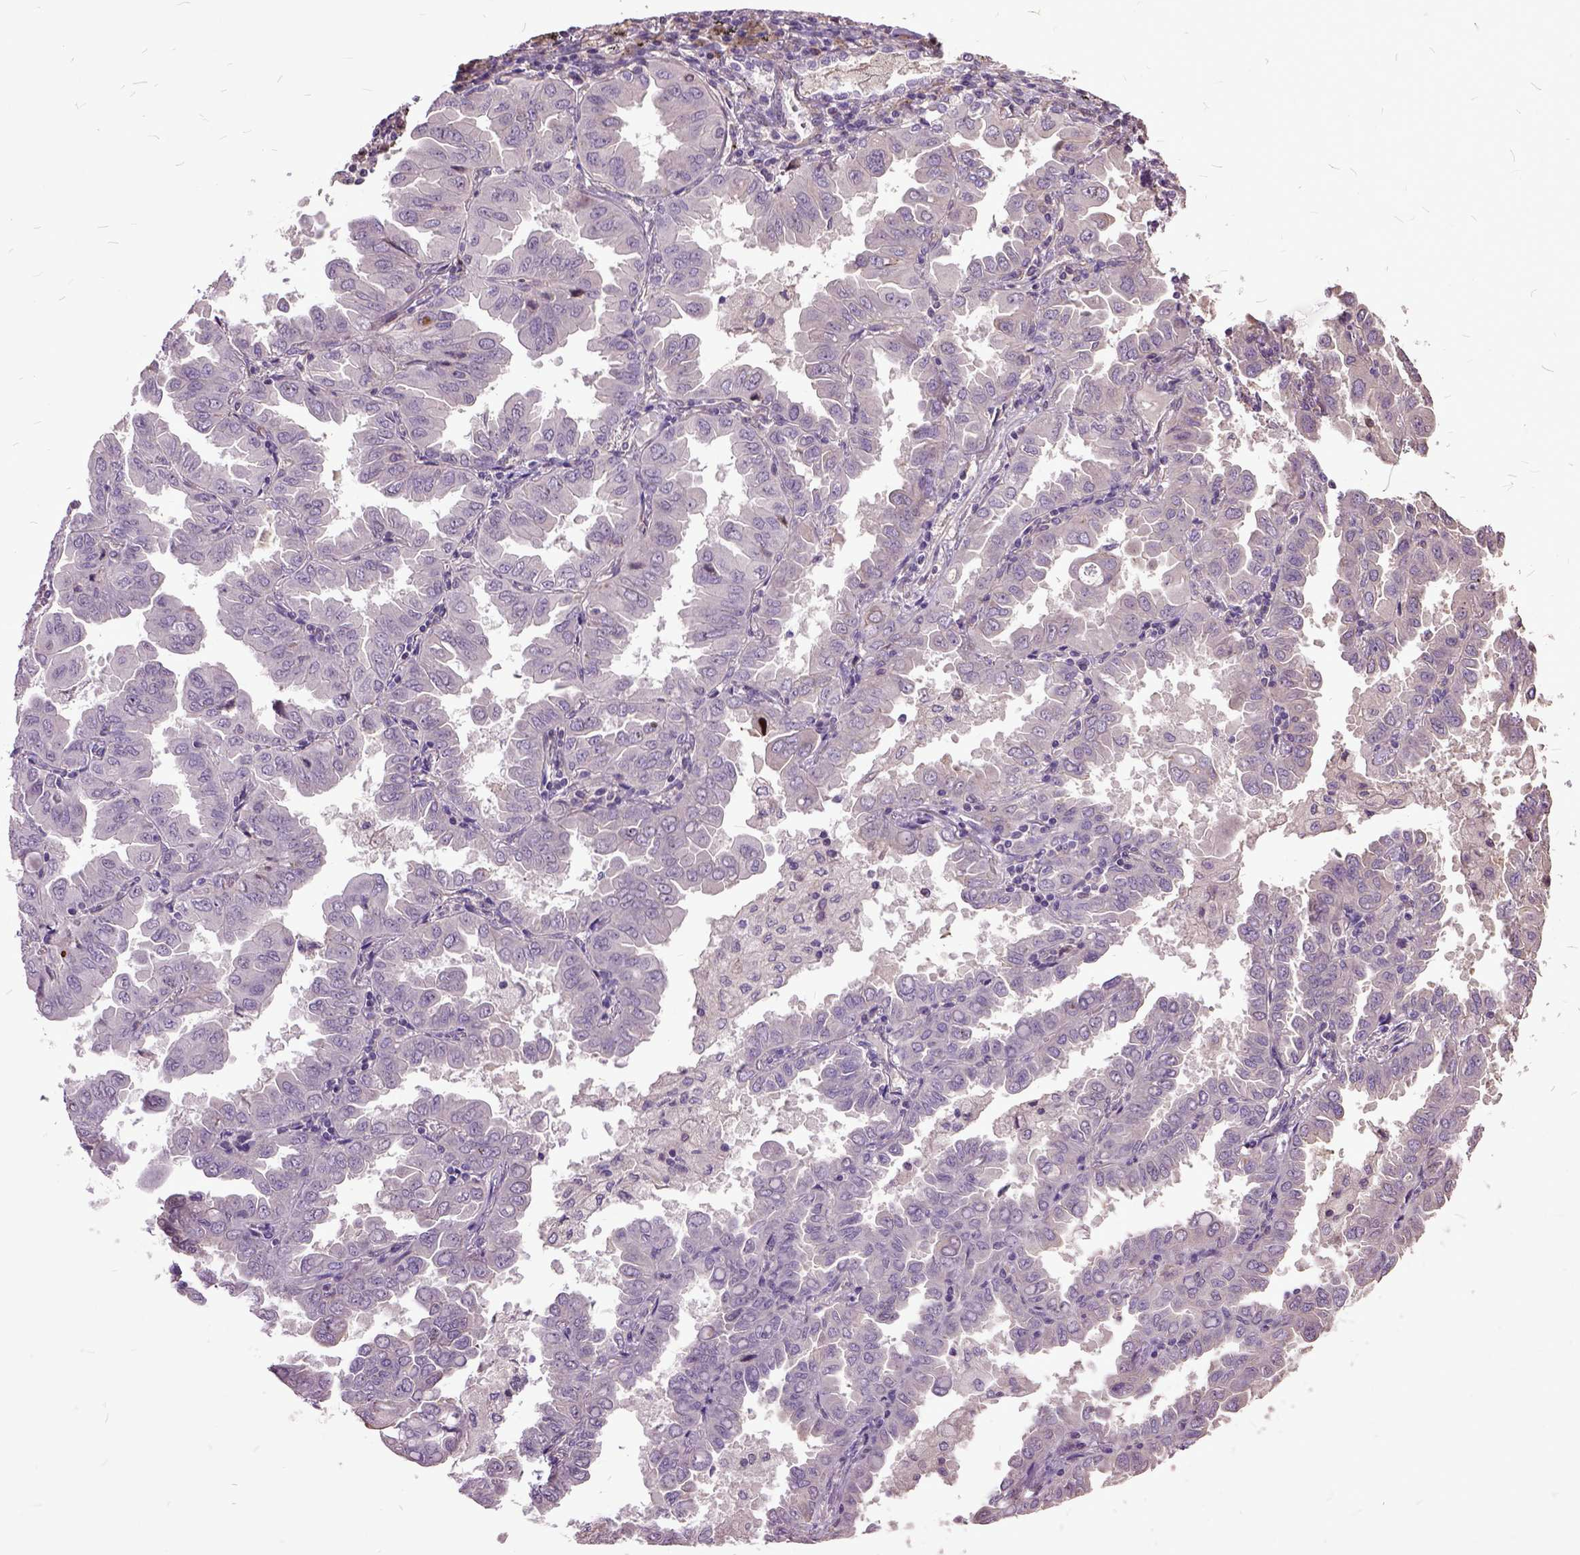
{"staining": {"intensity": "negative", "quantity": "none", "location": "none"}, "tissue": "lung cancer", "cell_type": "Tumor cells", "image_type": "cancer", "snomed": [{"axis": "morphology", "description": "Adenocarcinoma, NOS"}, {"axis": "topography", "description": "Lung"}], "caption": "Histopathology image shows no significant protein staining in tumor cells of adenocarcinoma (lung). The staining was performed using DAB to visualize the protein expression in brown, while the nuclei were stained in blue with hematoxylin (Magnification: 20x).", "gene": "AREG", "patient": {"sex": "male", "age": 64}}